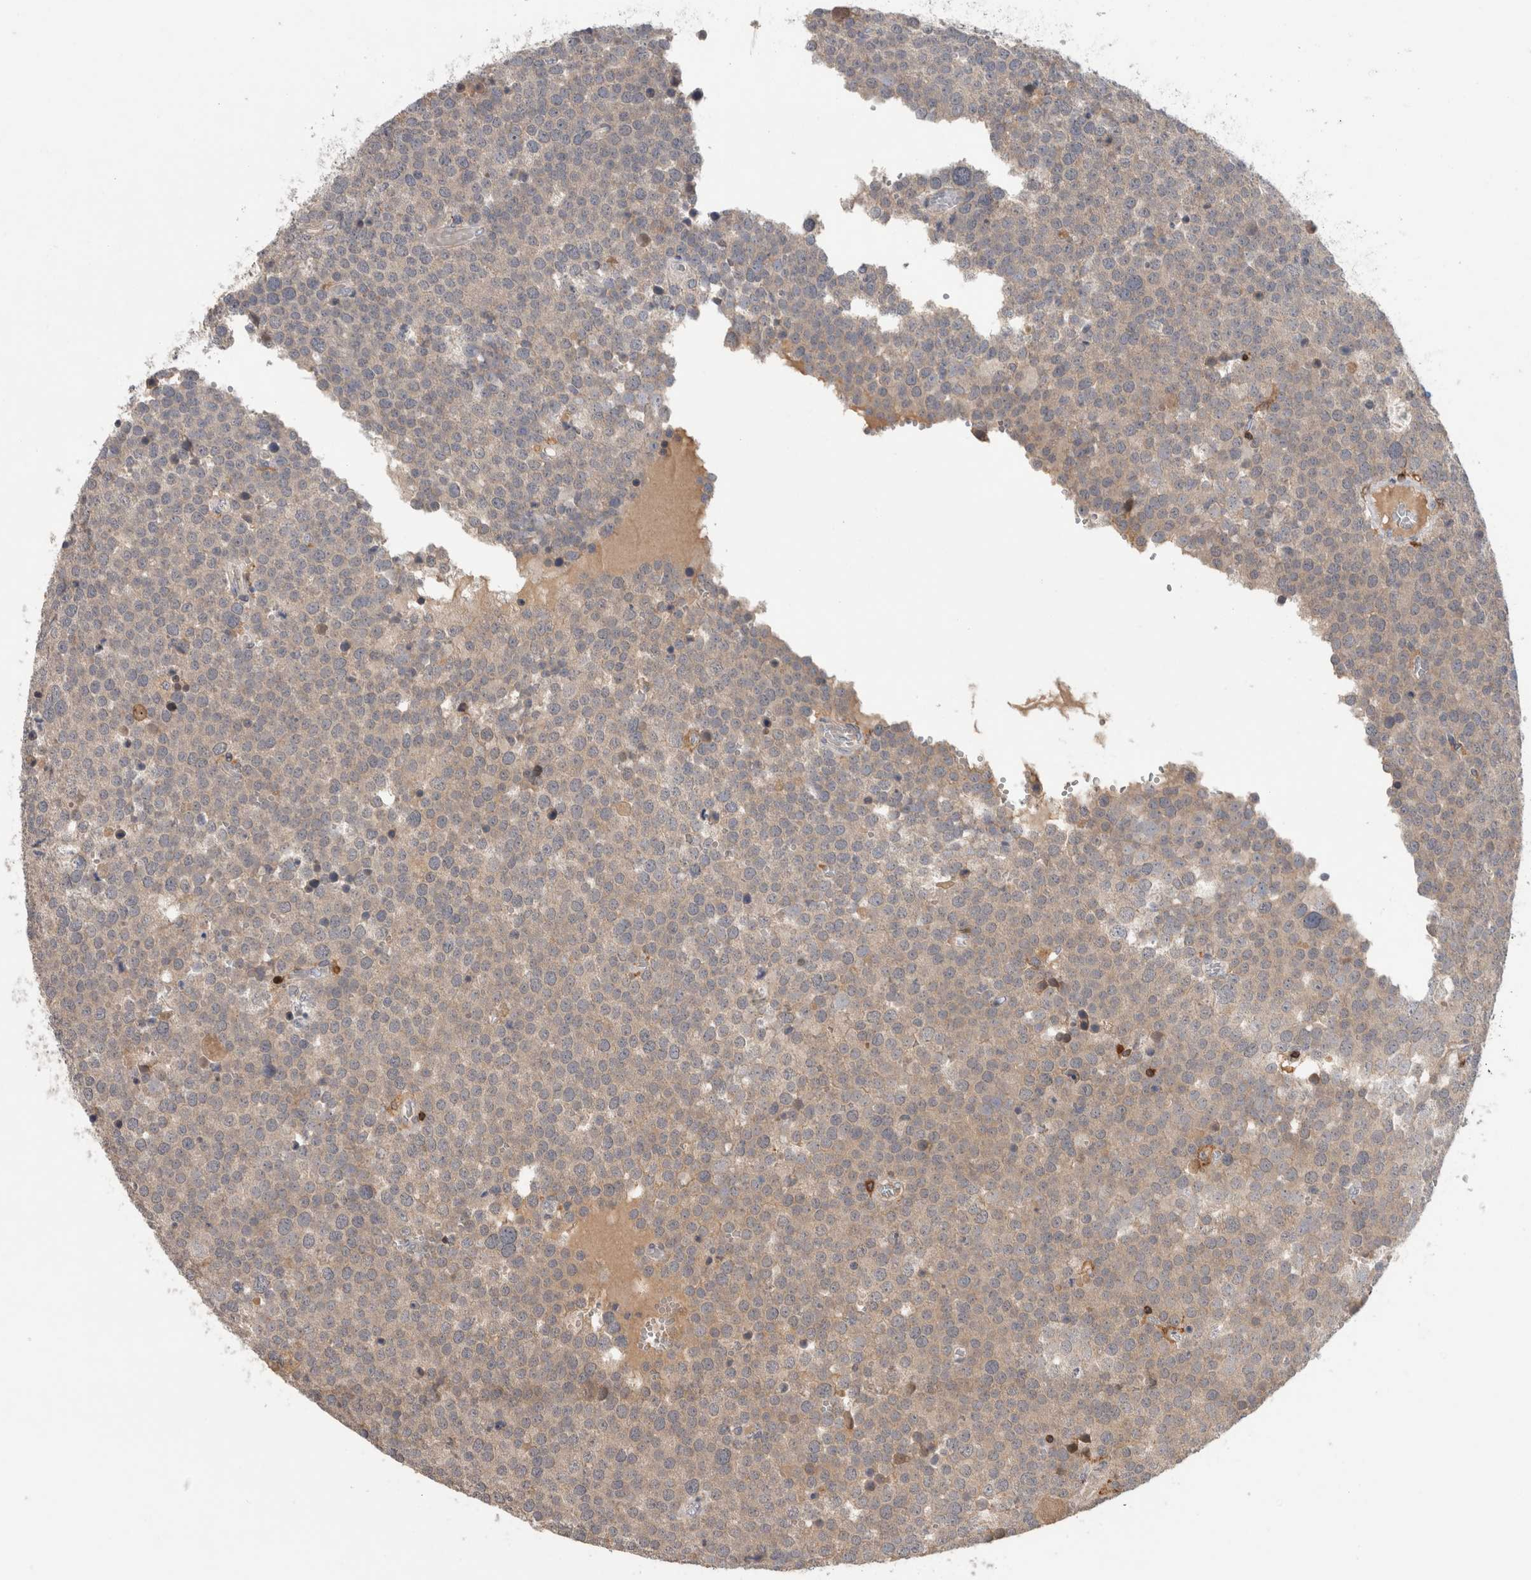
{"staining": {"intensity": "weak", "quantity": "25%-75%", "location": "cytoplasmic/membranous"}, "tissue": "testis cancer", "cell_type": "Tumor cells", "image_type": "cancer", "snomed": [{"axis": "morphology", "description": "Seminoma, NOS"}, {"axis": "topography", "description": "Testis"}], "caption": "Protein expression analysis of testis cancer (seminoma) exhibits weak cytoplasmic/membranous positivity in approximately 25%-75% of tumor cells.", "gene": "GFRA2", "patient": {"sex": "male", "age": 71}}